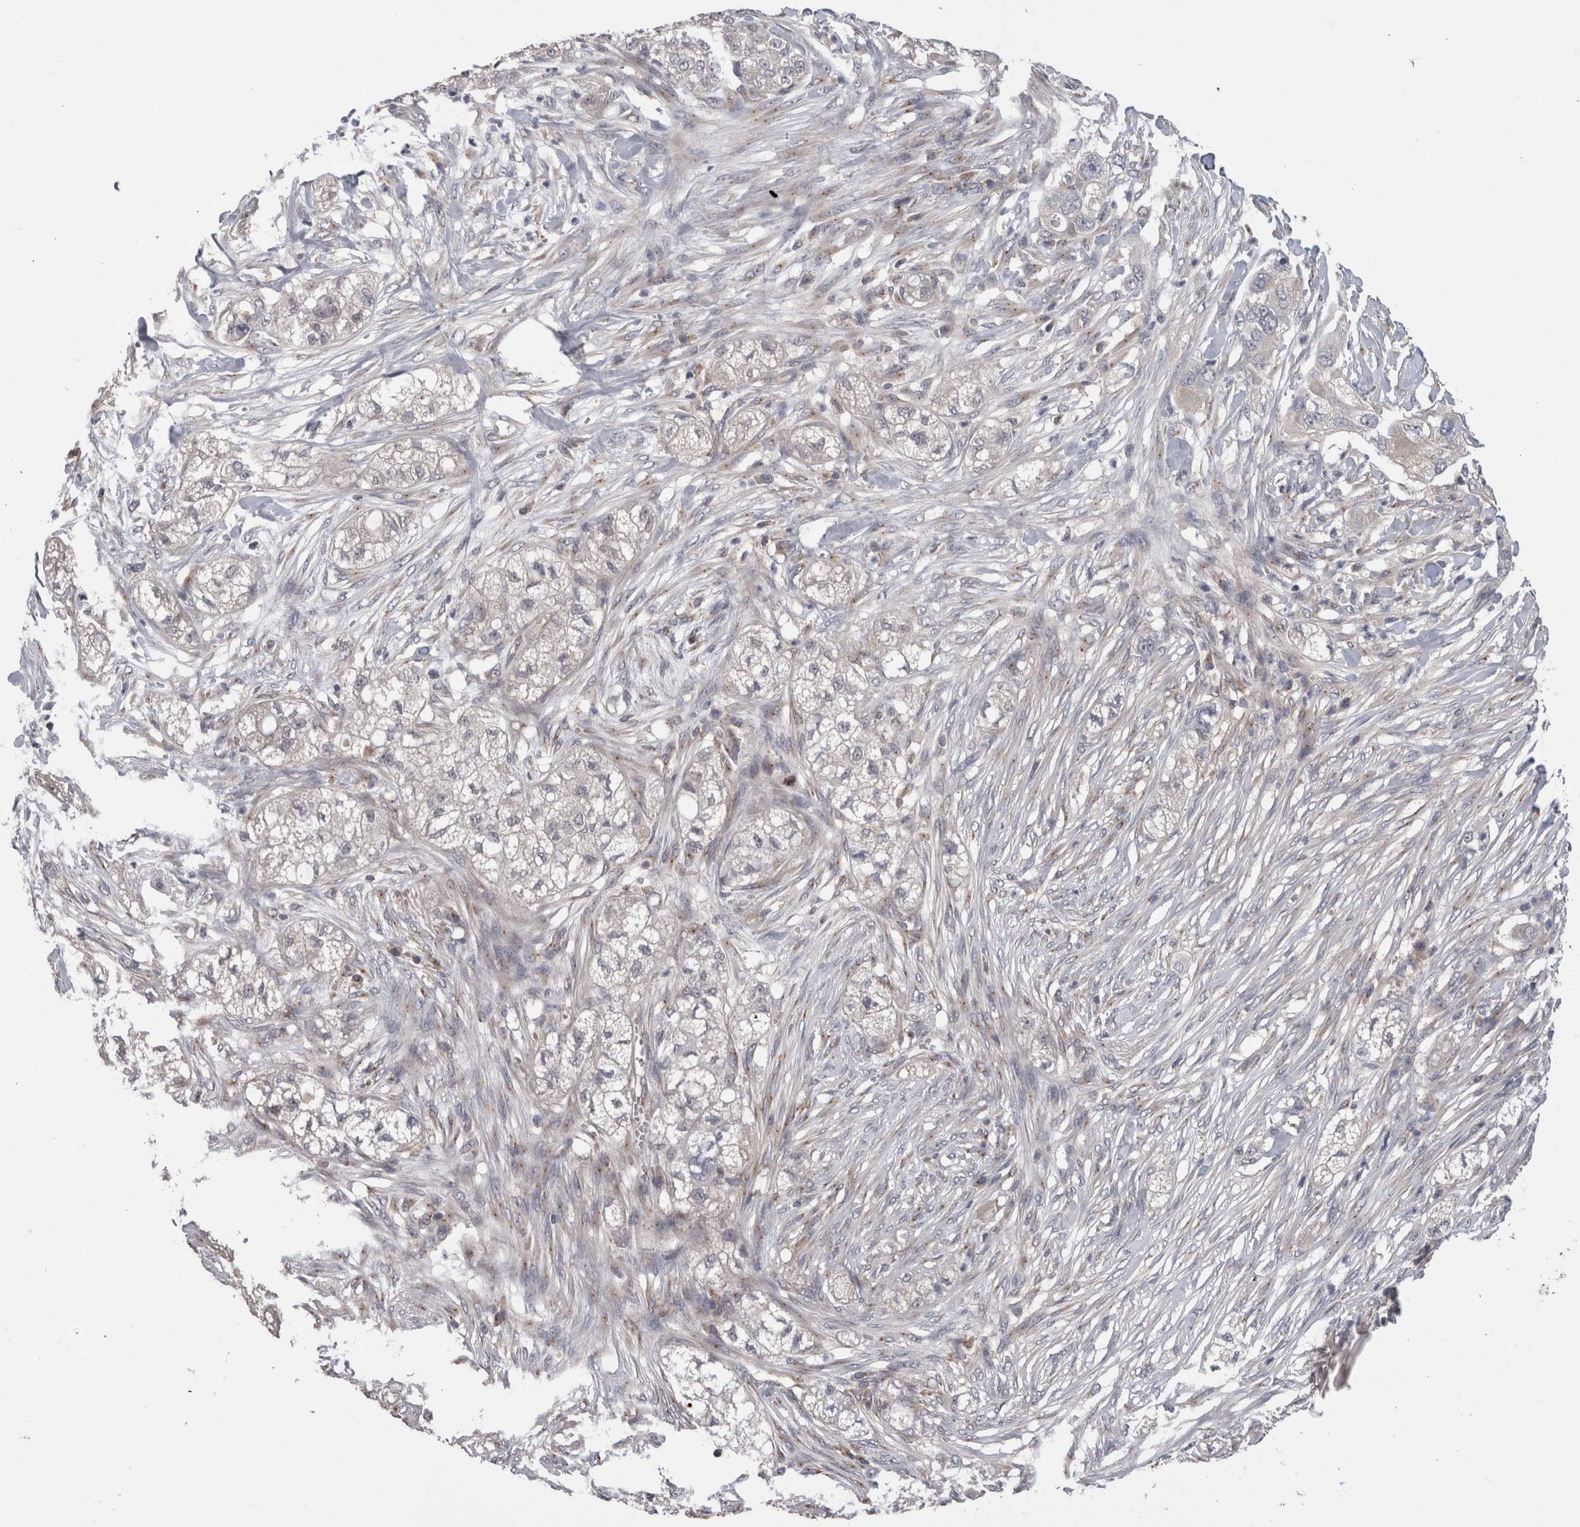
{"staining": {"intensity": "negative", "quantity": "none", "location": "none"}, "tissue": "pancreatic cancer", "cell_type": "Tumor cells", "image_type": "cancer", "snomed": [{"axis": "morphology", "description": "Adenocarcinoma, NOS"}, {"axis": "topography", "description": "Pancreas"}], "caption": "Immunohistochemistry (IHC) of pancreatic adenocarcinoma reveals no positivity in tumor cells.", "gene": "DCTN6", "patient": {"sex": "female", "age": 78}}